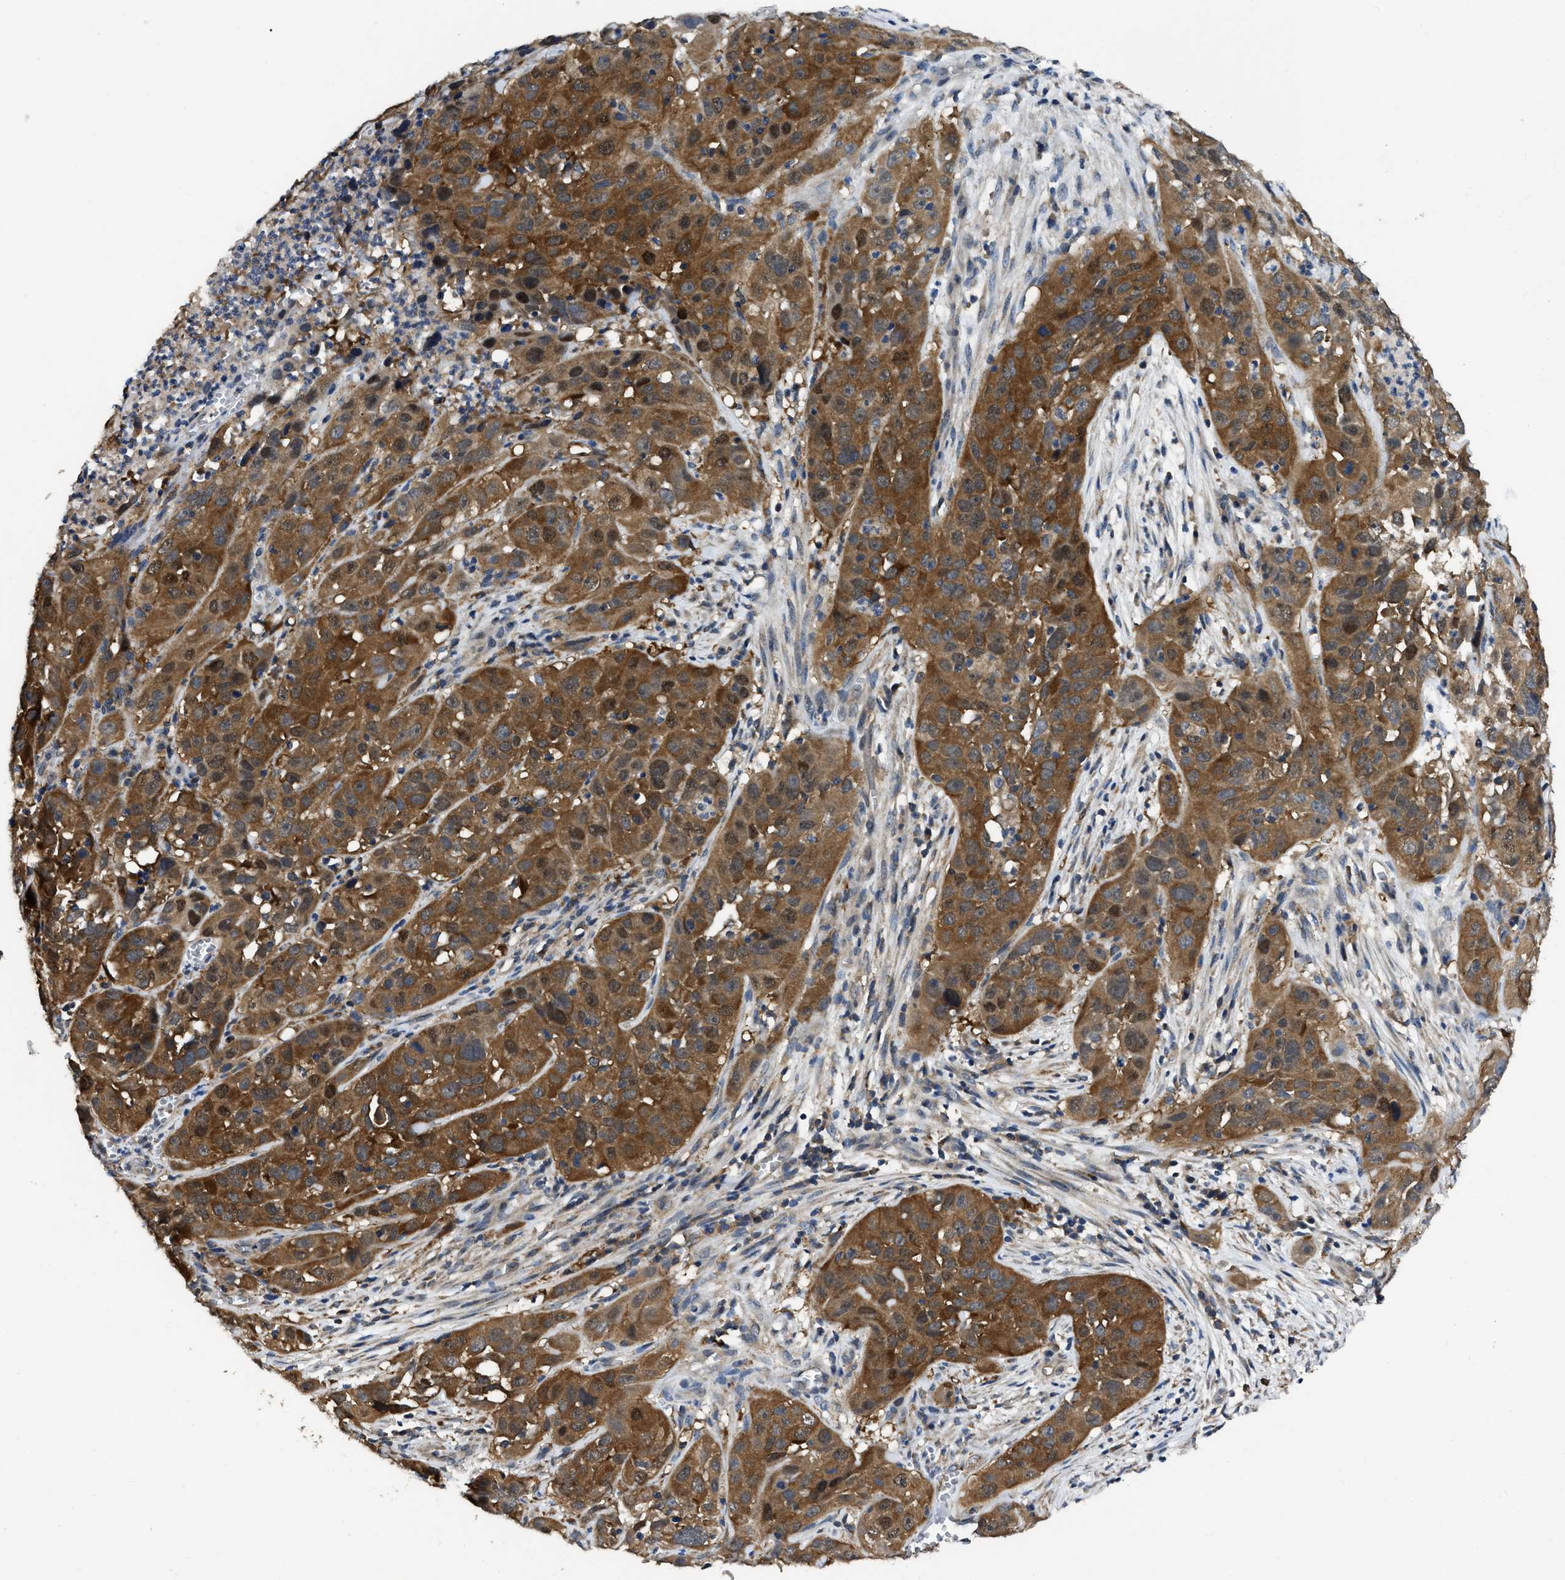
{"staining": {"intensity": "strong", "quantity": ">75%", "location": "cytoplasmic/membranous"}, "tissue": "cervical cancer", "cell_type": "Tumor cells", "image_type": "cancer", "snomed": [{"axis": "morphology", "description": "Squamous cell carcinoma, NOS"}, {"axis": "topography", "description": "Cervix"}], "caption": "Protein staining of squamous cell carcinoma (cervical) tissue reveals strong cytoplasmic/membranous positivity in about >75% of tumor cells.", "gene": "GET4", "patient": {"sex": "female", "age": 32}}